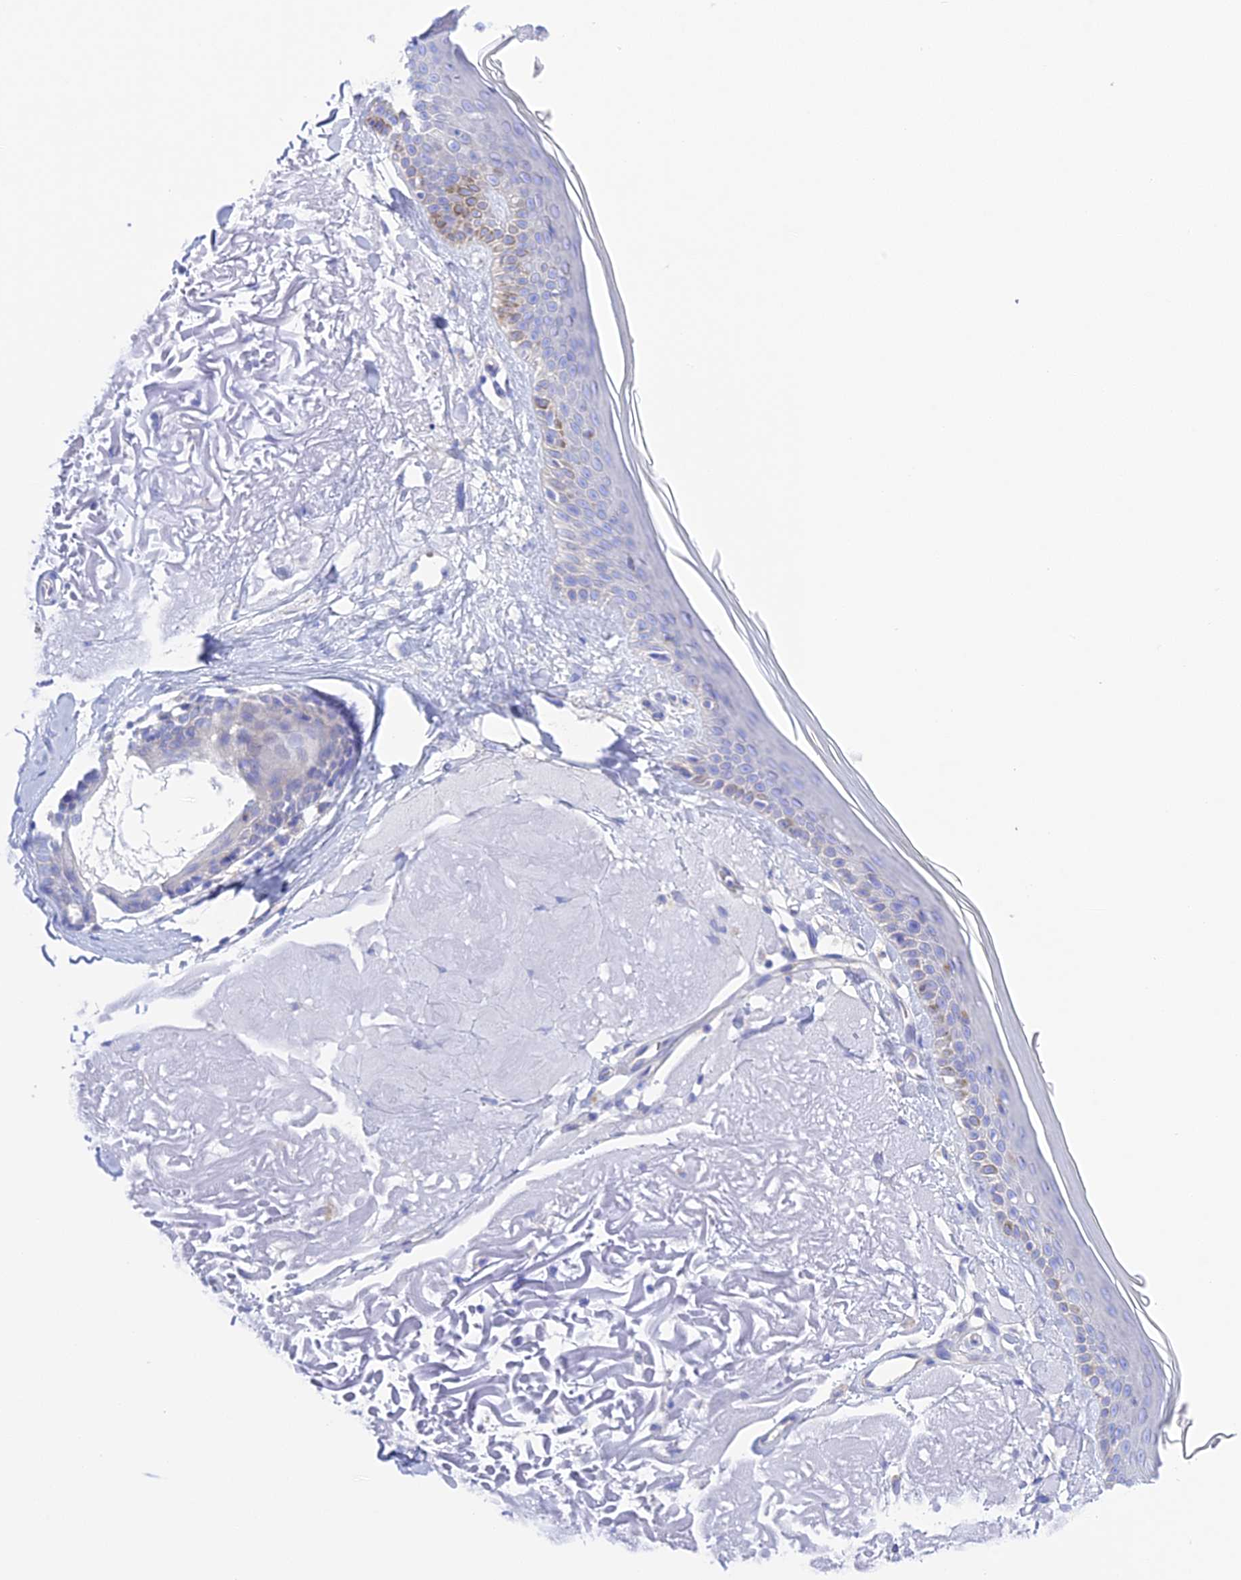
{"staining": {"intensity": "negative", "quantity": "none", "location": "none"}, "tissue": "skin", "cell_type": "Fibroblasts", "image_type": "normal", "snomed": [{"axis": "morphology", "description": "Normal tissue, NOS"}, {"axis": "topography", "description": "Skin"}, {"axis": "topography", "description": "Skeletal muscle"}], "caption": "A high-resolution micrograph shows immunohistochemistry (IHC) staining of normal skin, which displays no significant staining in fibroblasts.", "gene": "CHSY3", "patient": {"sex": "male", "age": 83}}